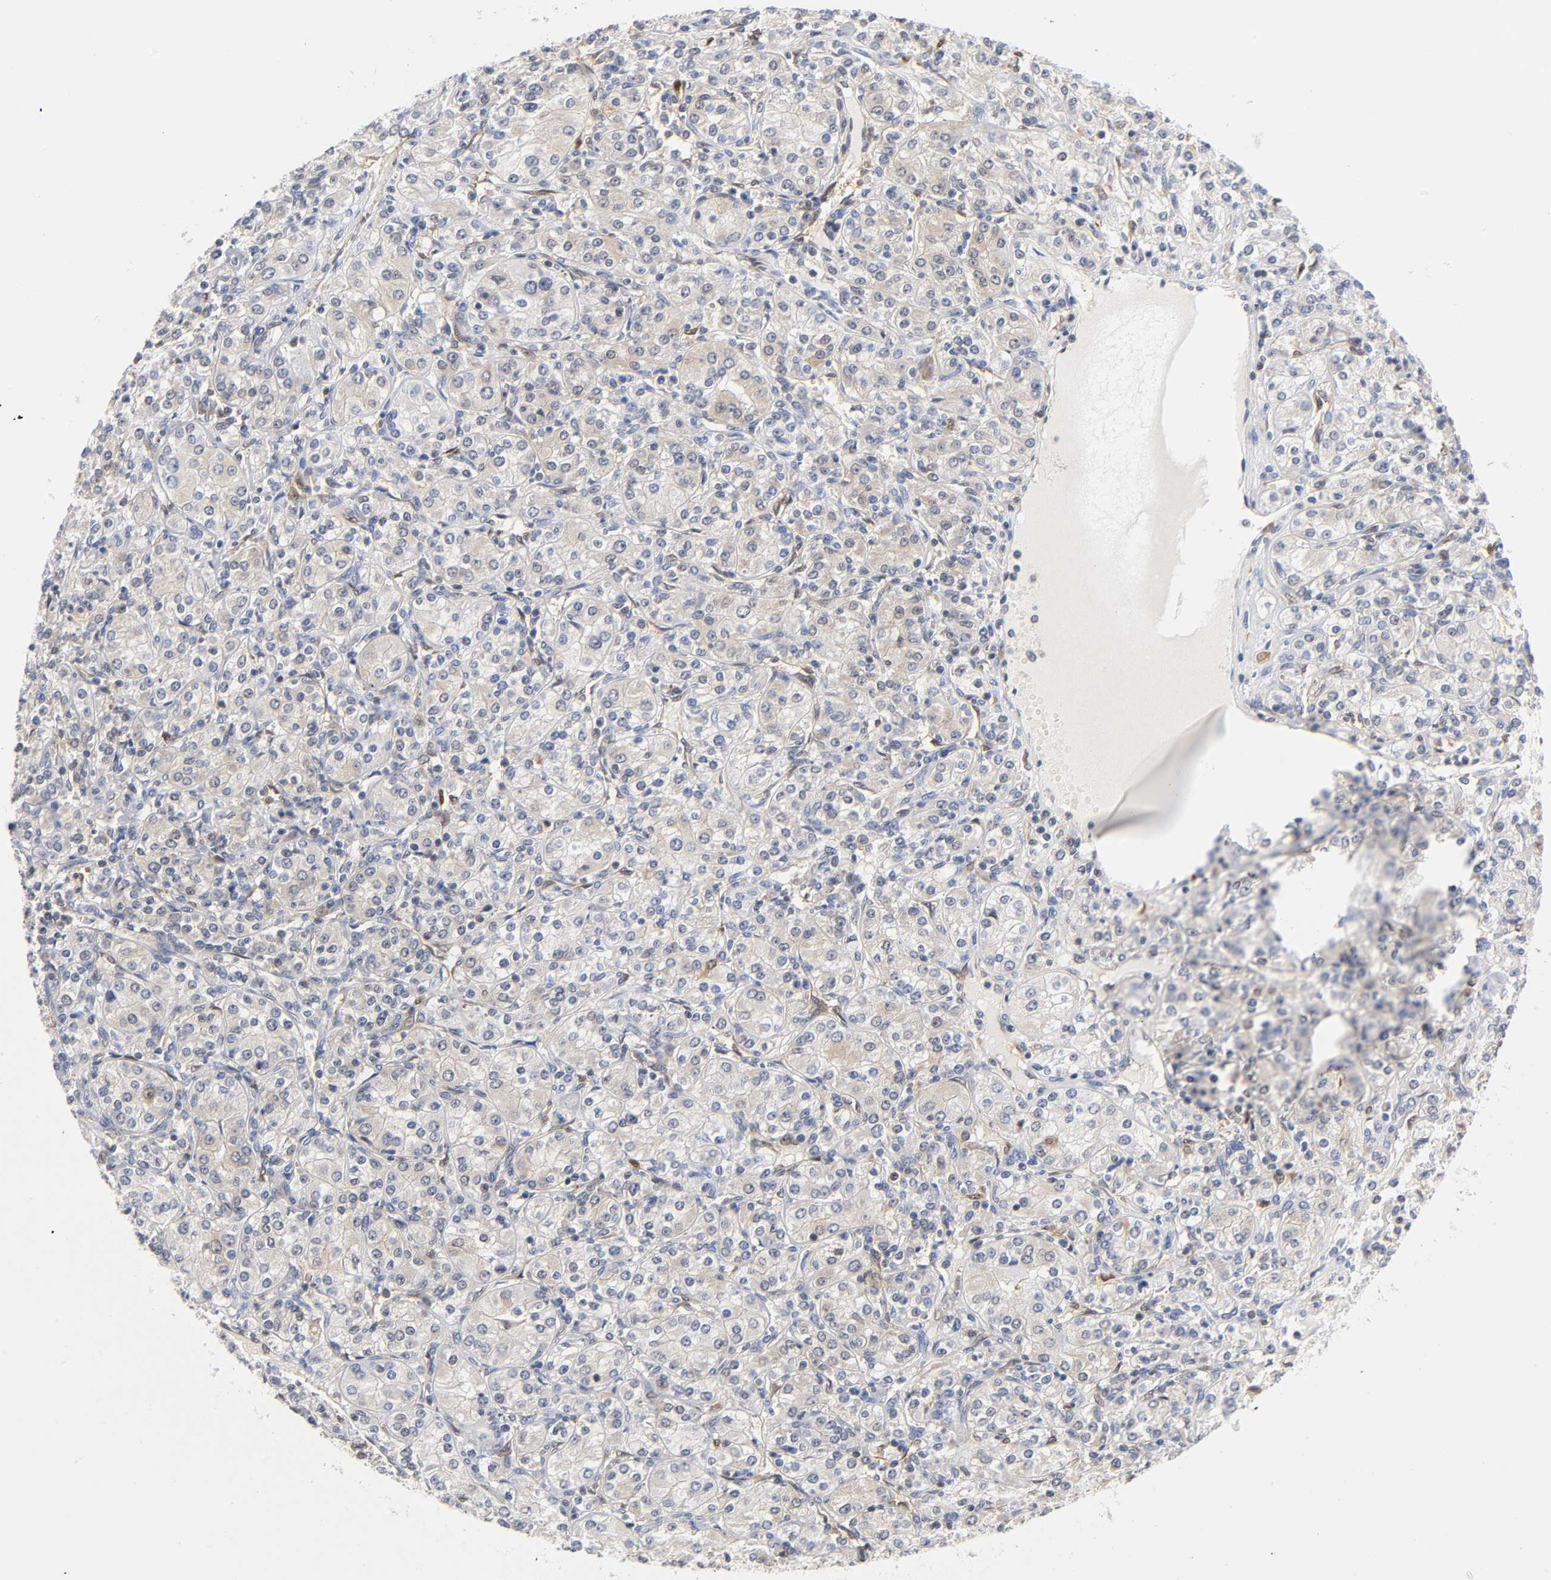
{"staining": {"intensity": "moderate", "quantity": ">75%", "location": "cytoplasmic/membranous"}, "tissue": "renal cancer", "cell_type": "Tumor cells", "image_type": "cancer", "snomed": [{"axis": "morphology", "description": "Adenocarcinoma, NOS"}, {"axis": "topography", "description": "Kidney"}], "caption": "Human renal adenocarcinoma stained with a brown dye reveals moderate cytoplasmic/membranous positive staining in approximately >75% of tumor cells.", "gene": "DFFB", "patient": {"sex": "male", "age": 77}}